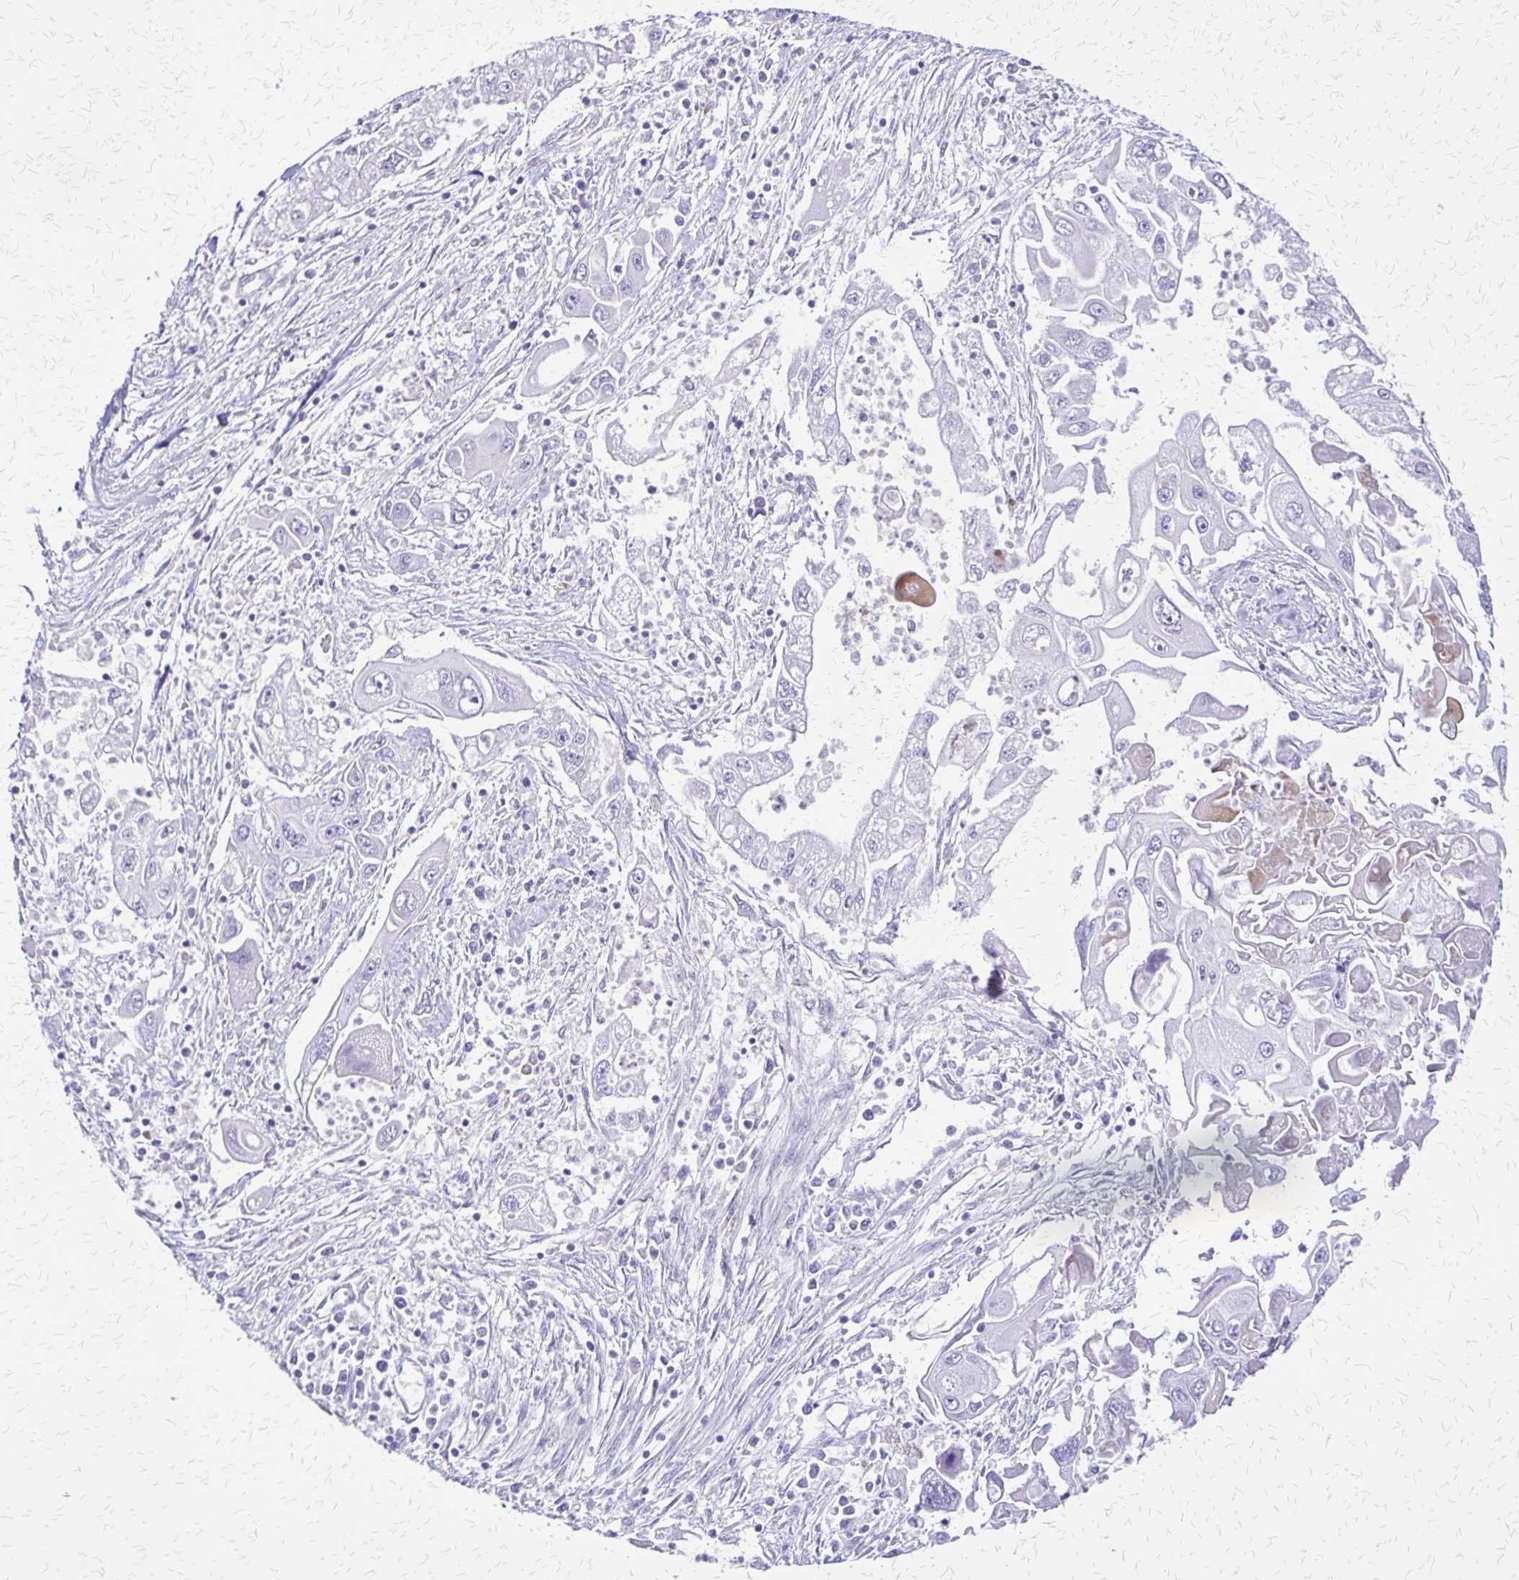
{"staining": {"intensity": "negative", "quantity": "none", "location": "none"}, "tissue": "pancreatic cancer", "cell_type": "Tumor cells", "image_type": "cancer", "snomed": [{"axis": "morphology", "description": "Adenocarcinoma, NOS"}, {"axis": "topography", "description": "Pancreas"}], "caption": "DAB immunohistochemical staining of pancreatic cancer (adenocarcinoma) shows no significant expression in tumor cells.", "gene": "SLC13A2", "patient": {"sex": "male", "age": 70}}